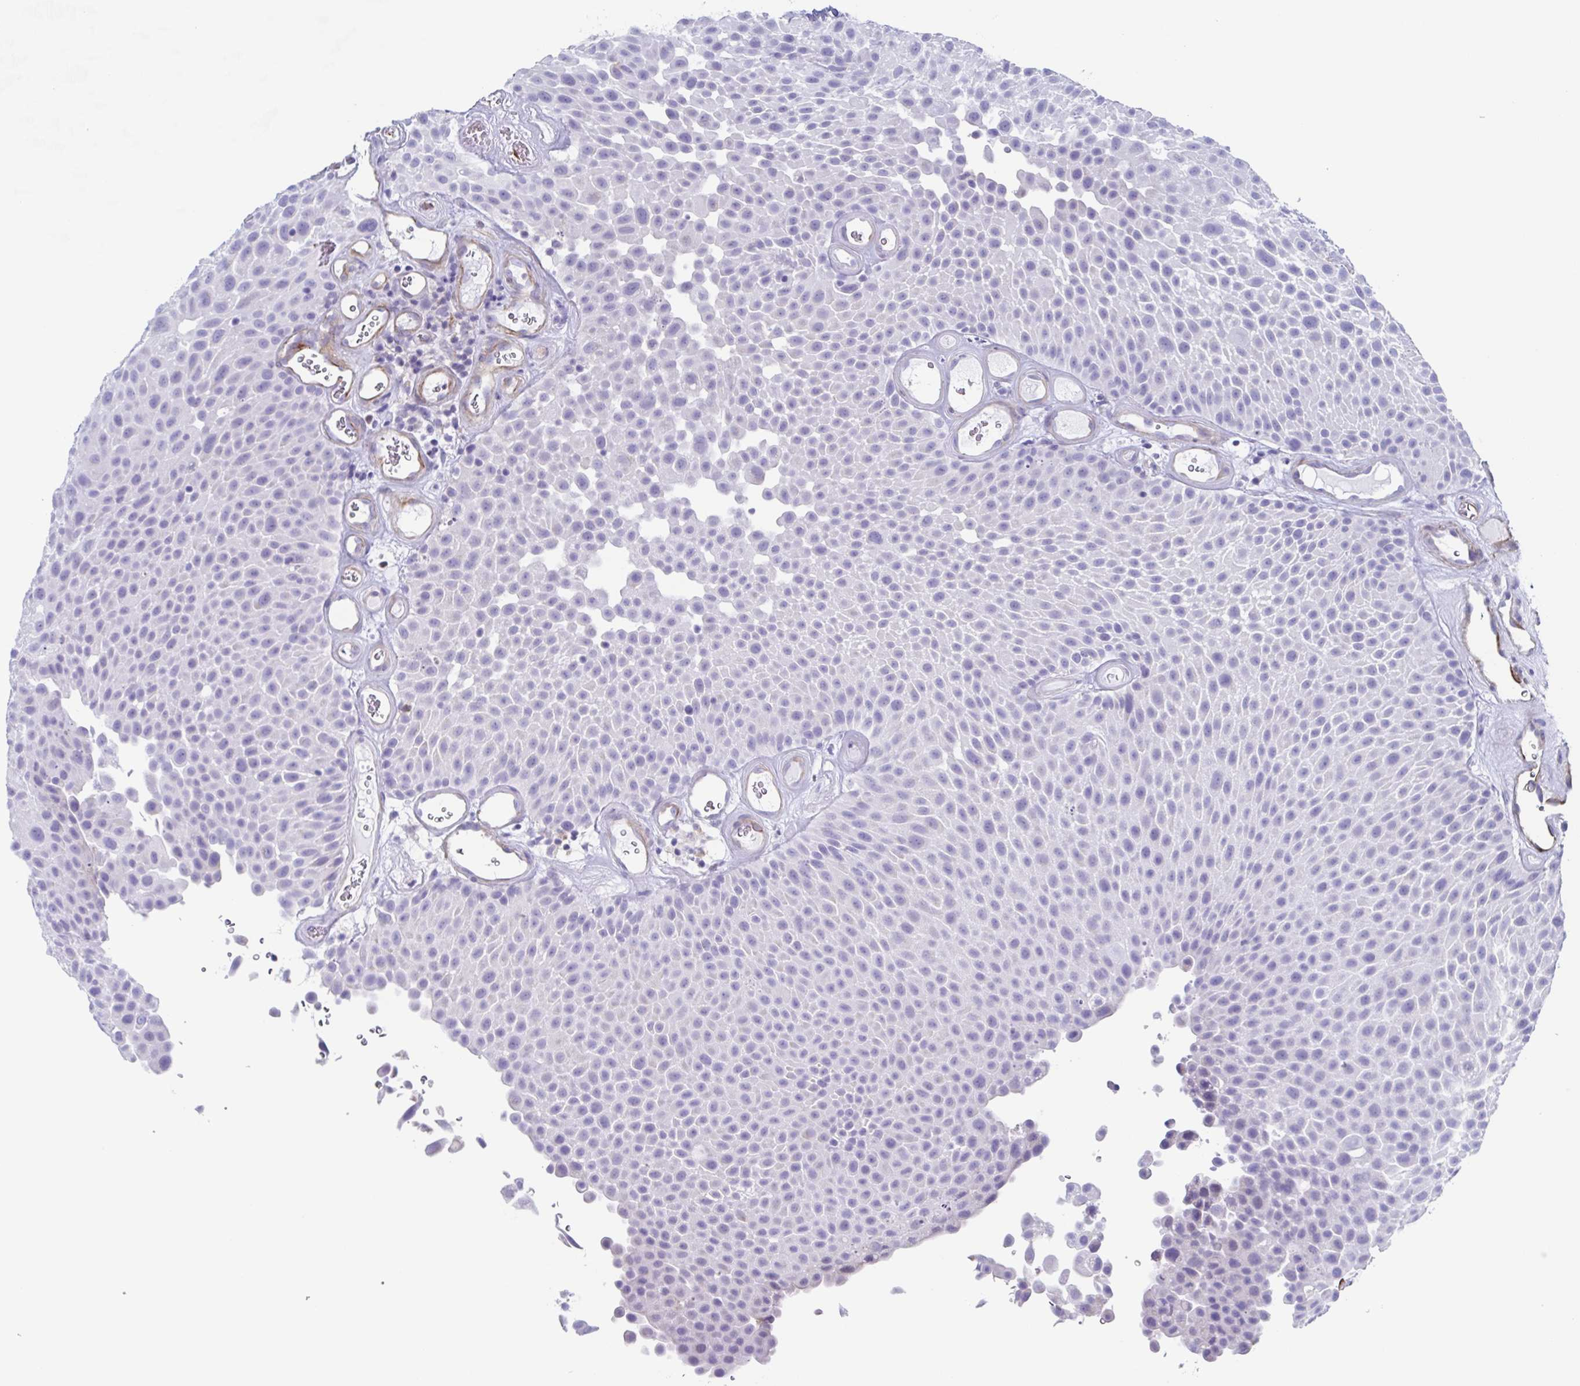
{"staining": {"intensity": "negative", "quantity": "none", "location": "none"}, "tissue": "urothelial cancer", "cell_type": "Tumor cells", "image_type": "cancer", "snomed": [{"axis": "morphology", "description": "Urothelial carcinoma, Low grade"}, {"axis": "topography", "description": "Urinary bladder"}], "caption": "High magnification brightfield microscopy of urothelial cancer stained with DAB (brown) and counterstained with hematoxylin (blue): tumor cells show no significant expression.", "gene": "PBOV1", "patient": {"sex": "male", "age": 72}}